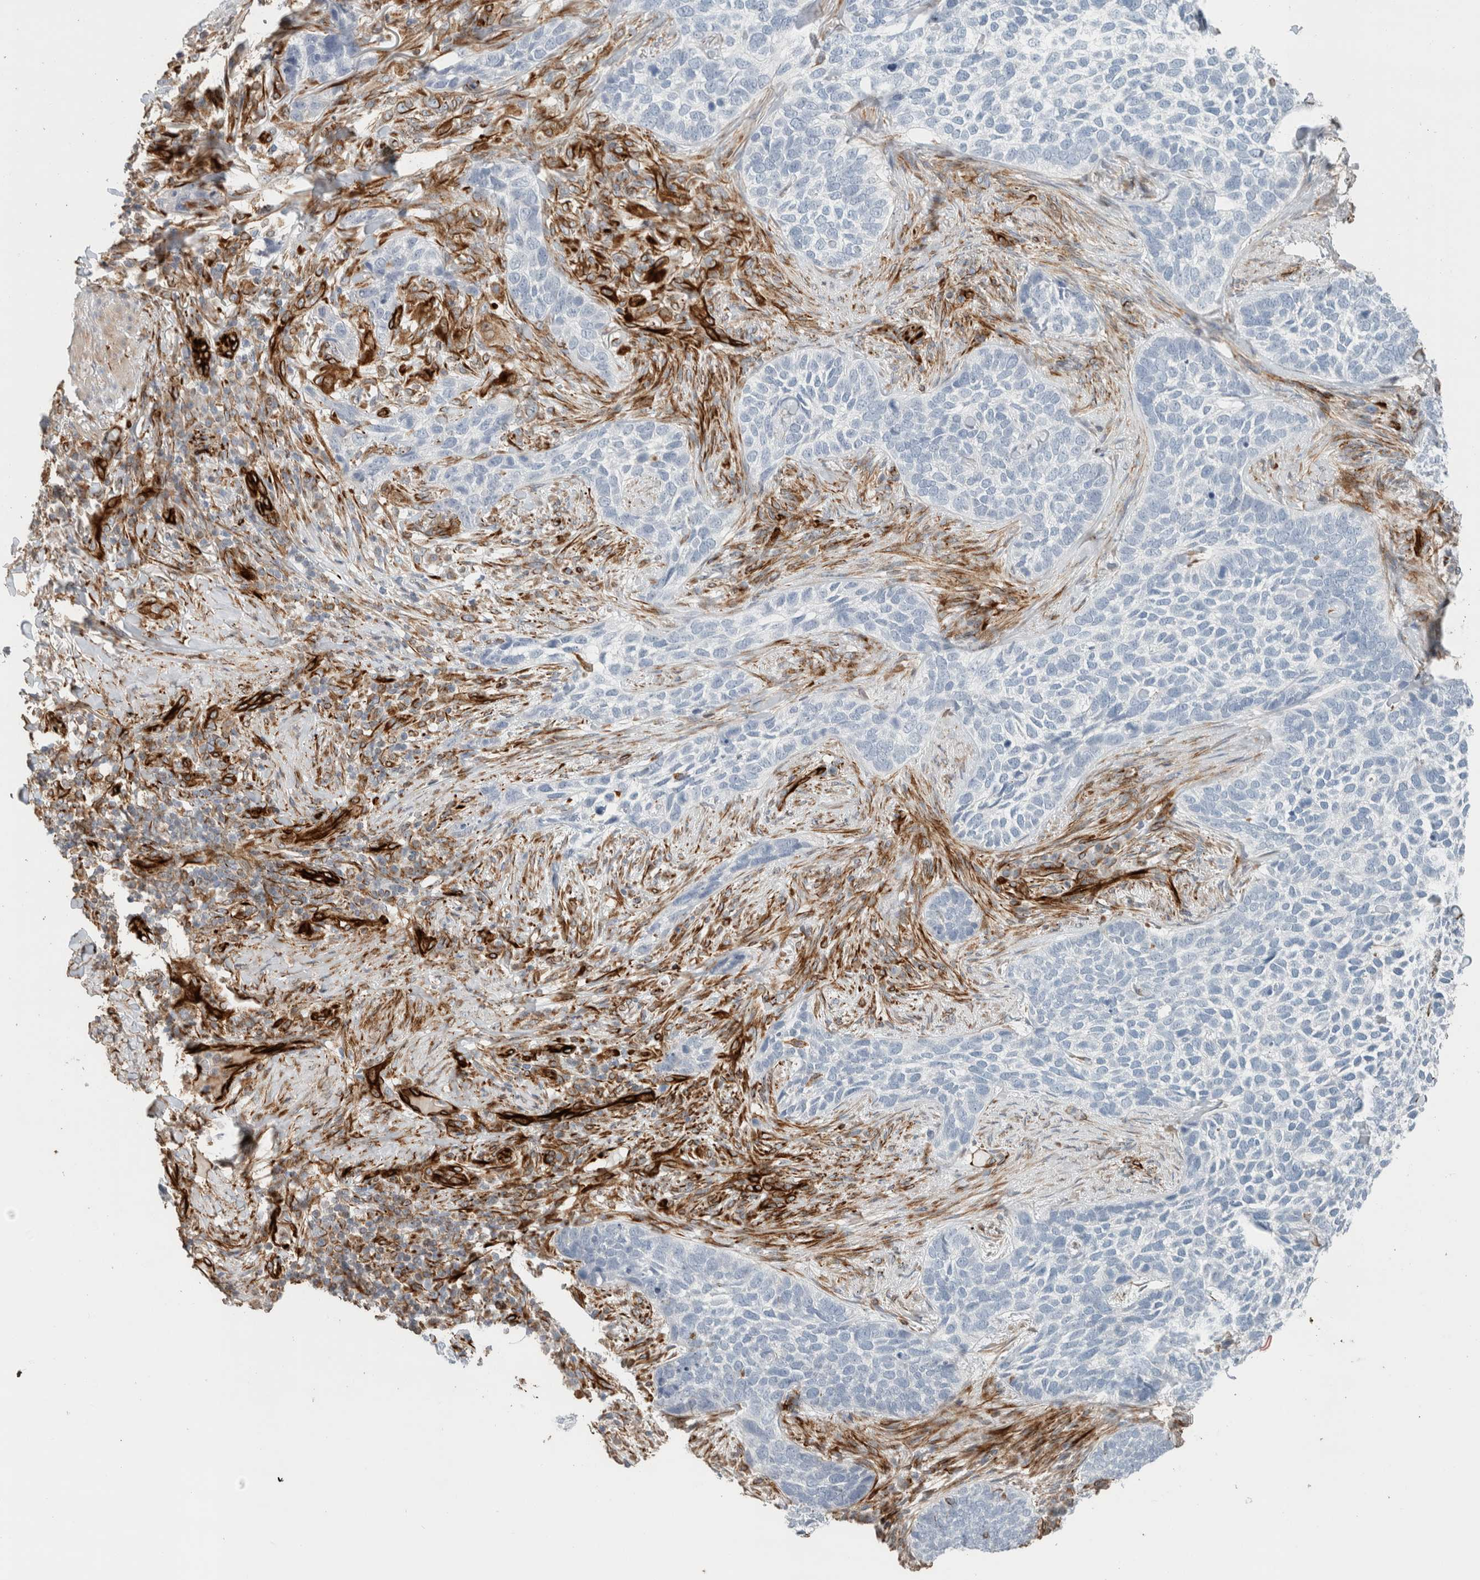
{"staining": {"intensity": "negative", "quantity": "none", "location": "none"}, "tissue": "skin cancer", "cell_type": "Tumor cells", "image_type": "cancer", "snomed": [{"axis": "morphology", "description": "Basal cell carcinoma"}, {"axis": "topography", "description": "Skin"}], "caption": "Immunohistochemical staining of skin cancer displays no significant expression in tumor cells.", "gene": "LY86", "patient": {"sex": "female", "age": 64}}